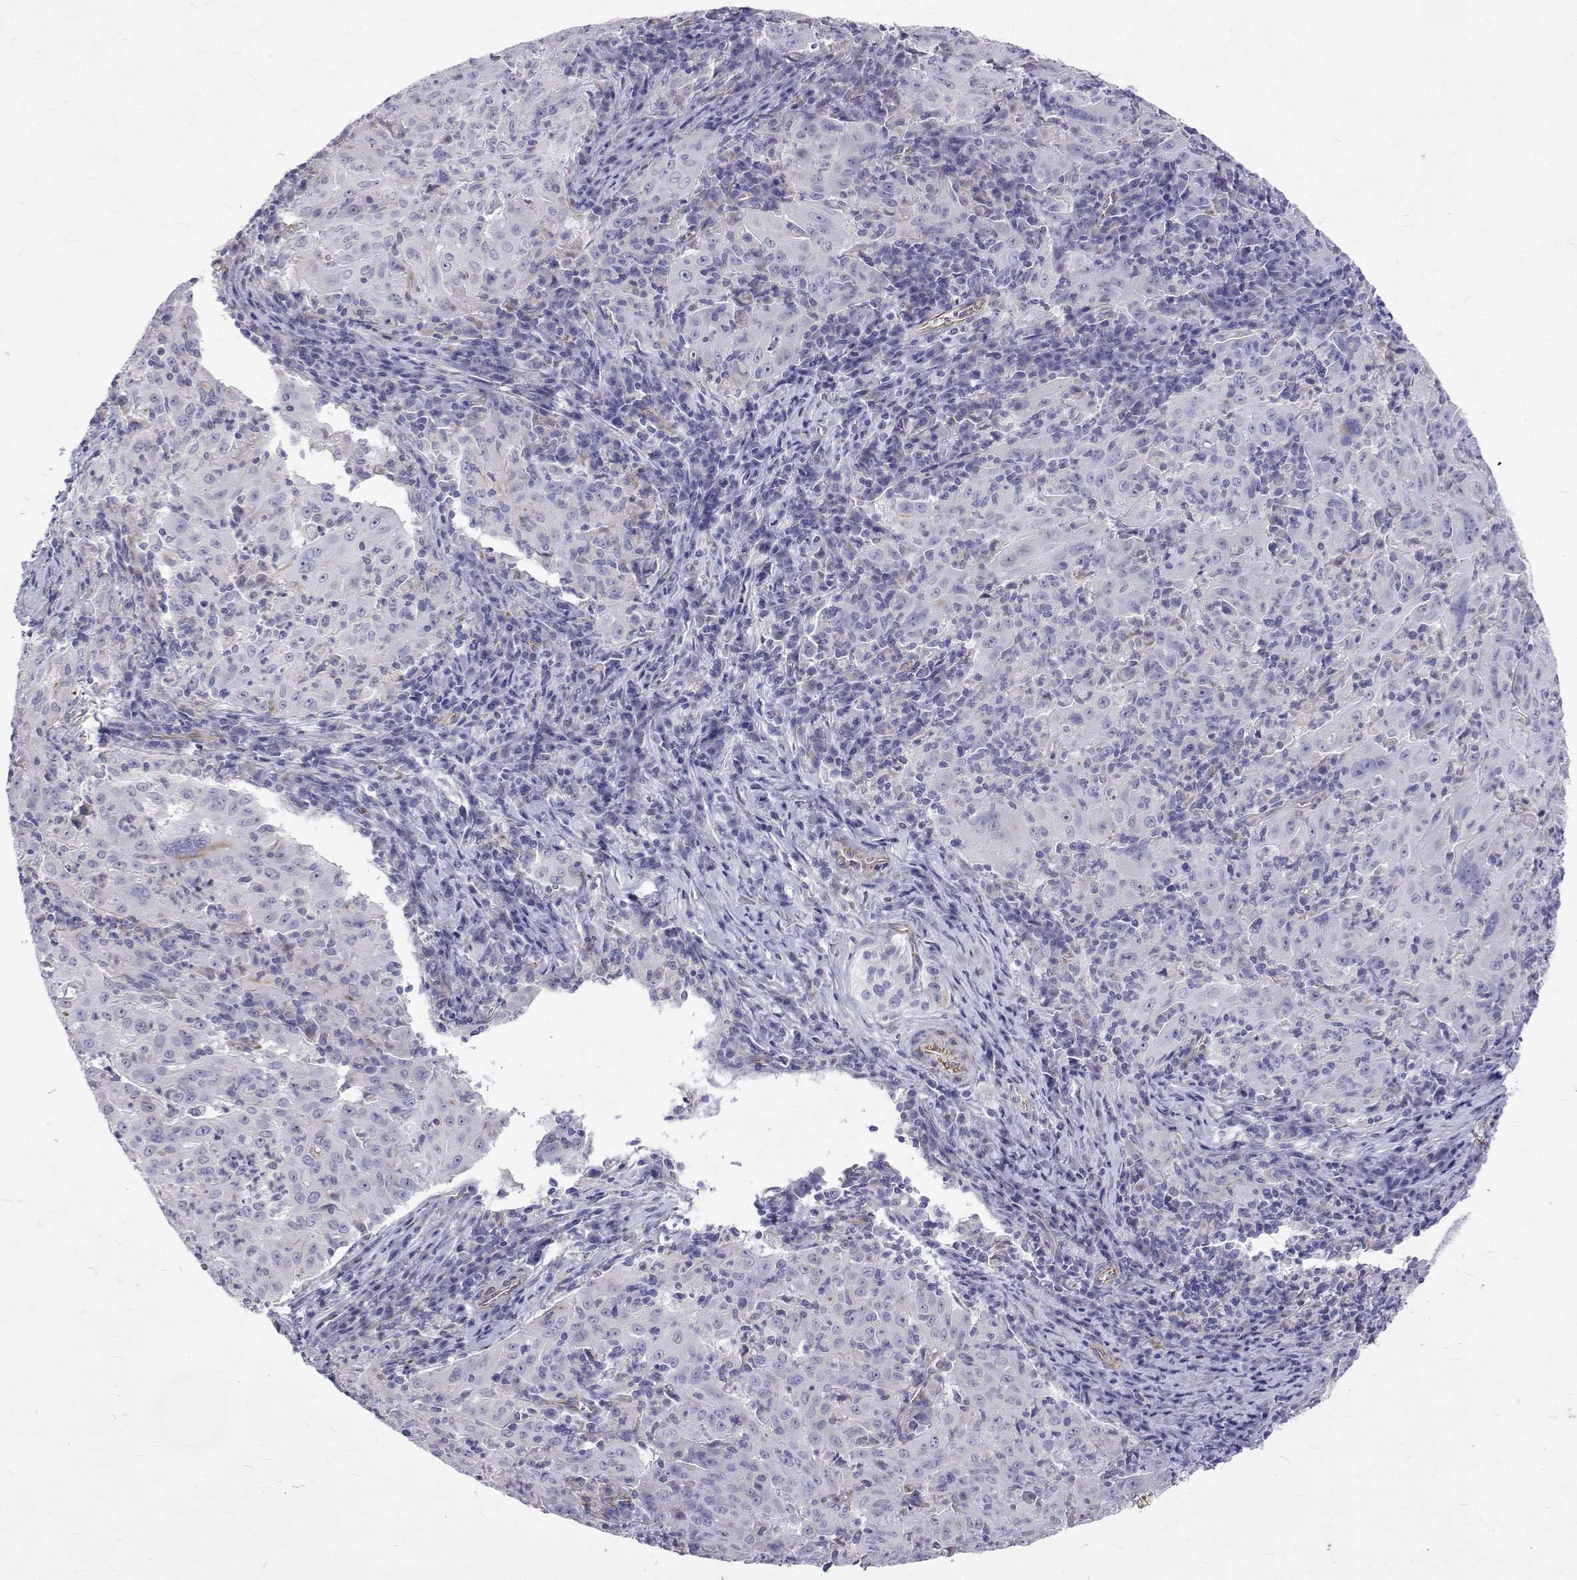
{"staining": {"intensity": "negative", "quantity": "none", "location": "none"}, "tissue": "pancreatic cancer", "cell_type": "Tumor cells", "image_type": "cancer", "snomed": [{"axis": "morphology", "description": "Adenocarcinoma, NOS"}, {"axis": "topography", "description": "Pancreas"}], "caption": "Immunohistochemistry histopathology image of neoplastic tissue: human pancreatic cancer (adenocarcinoma) stained with DAB (3,3'-diaminobenzidine) shows no significant protein expression in tumor cells.", "gene": "OPRPN", "patient": {"sex": "male", "age": 63}}